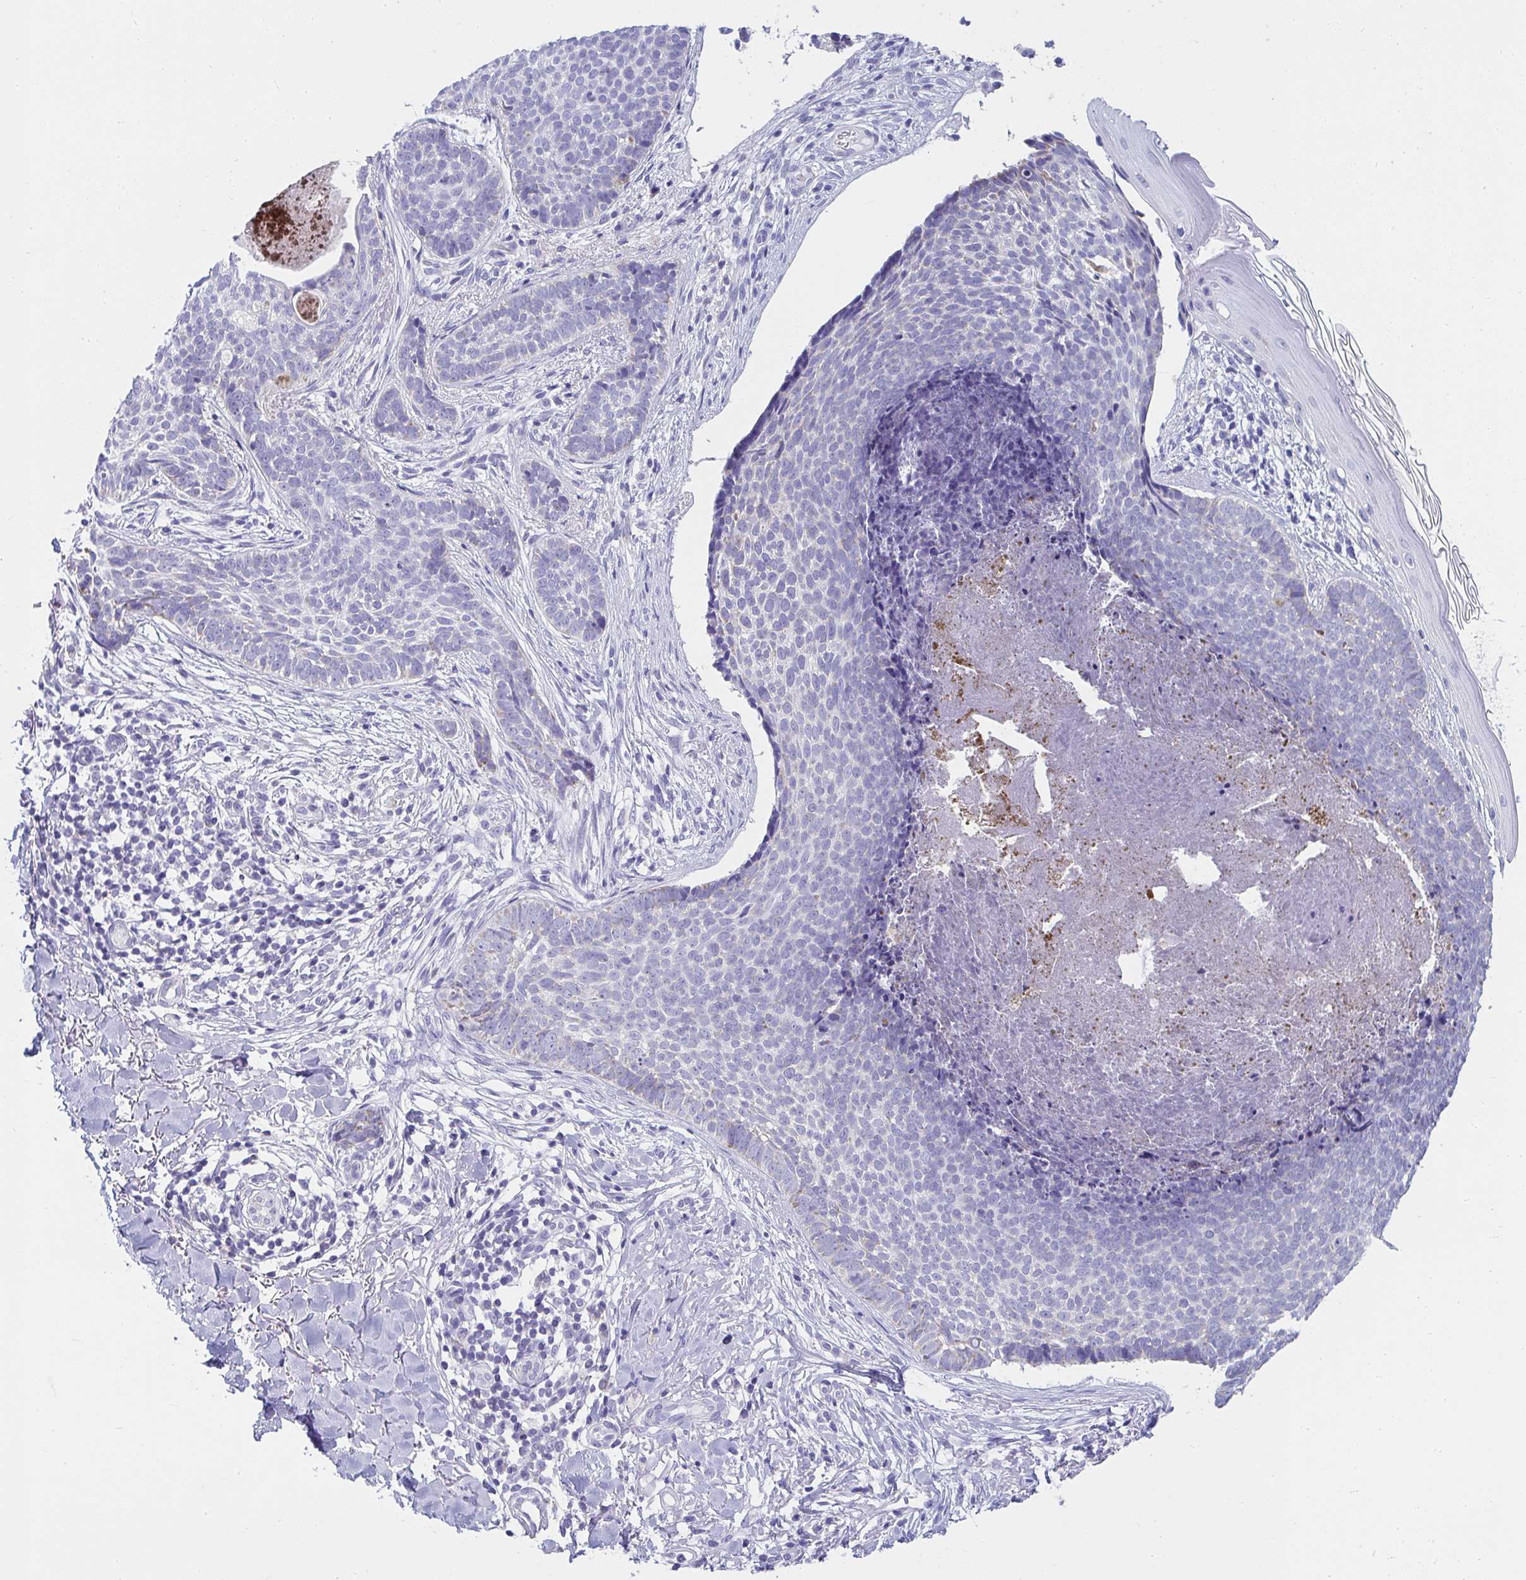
{"staining": {"intensity": "negative", "quantity": "none", "location": "none"}, "tissue": "skin cancer", "cell_type": "Tumor cells", "image_type": "cancer", "snomed": [{"axis": "morphology", "description": "Basal cell carcinoma"}, {"axis": "topography", "description": "Skin"}, {"axis": "topography", "description": "Skin of back"}], "caption": "High magnification brightfield microscopy of skin cancer (basal cell carcinoma) stained with DAB (3,3'-diaminobenzidine) (brown) and counterstained with hematoxylin (blue): tumor cells show no significant expression.", "gene": "SLC6A1", "patient": {"sex": "male", "age": 81}}